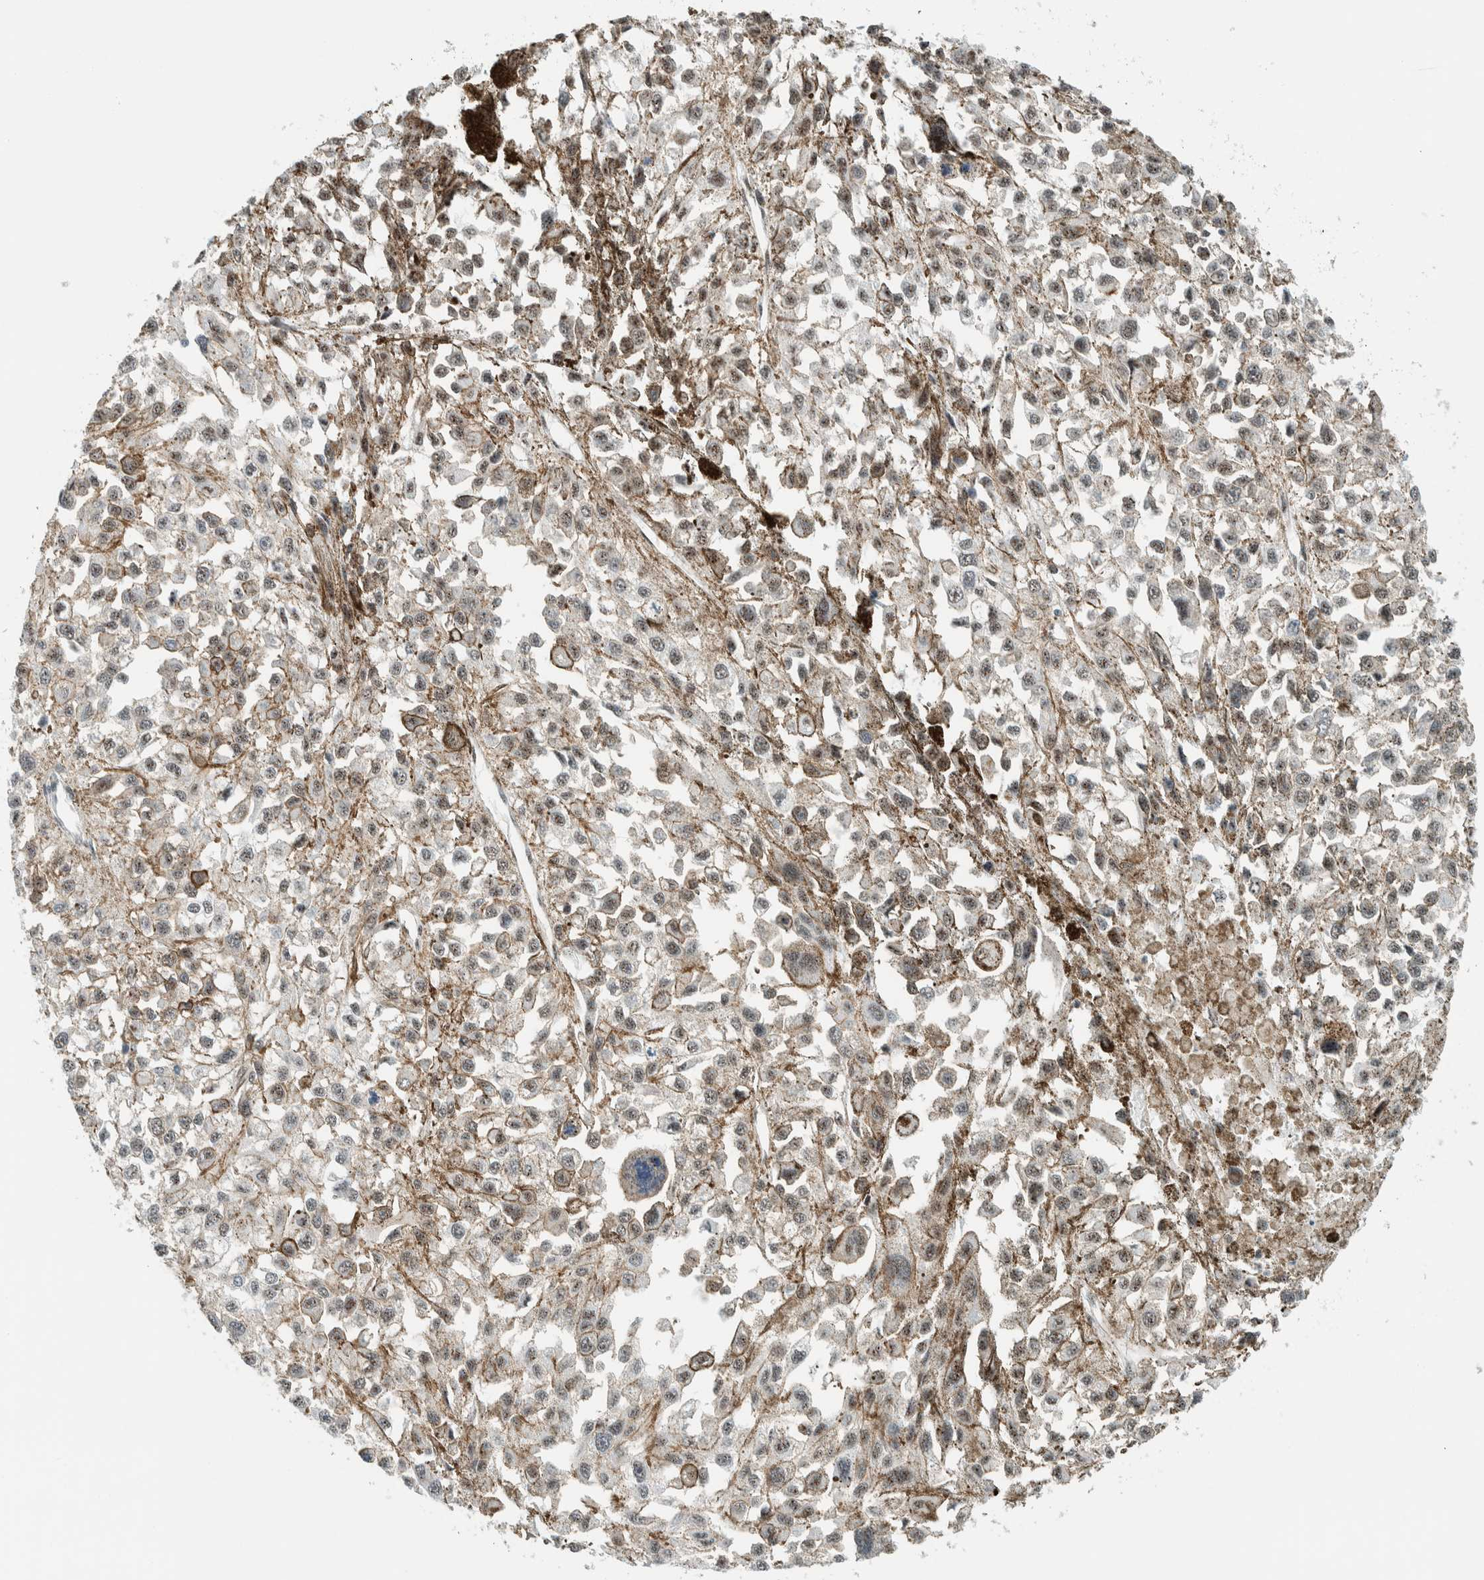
{"staining": {"intensity": "weak", "quantity": "25%-75%", "location": "nuclear"}, "tissue": "melanoma", "cell_type": "Tumor cells", "image_type": "cancer", "snomed": [{"axis": "morphology", "description": "Malignant melanoma, Metastatic site"}, {"axis": "topography", "description": "Lymph node"}], "caption": "IHC image of melanoma stained for a protein (brown), which shows low levels of weak nuclear expression in approximately 25%-75% of tumor cells.", "gene": "CYSRT1", "patient": {"sex": "male", "age": 59}}